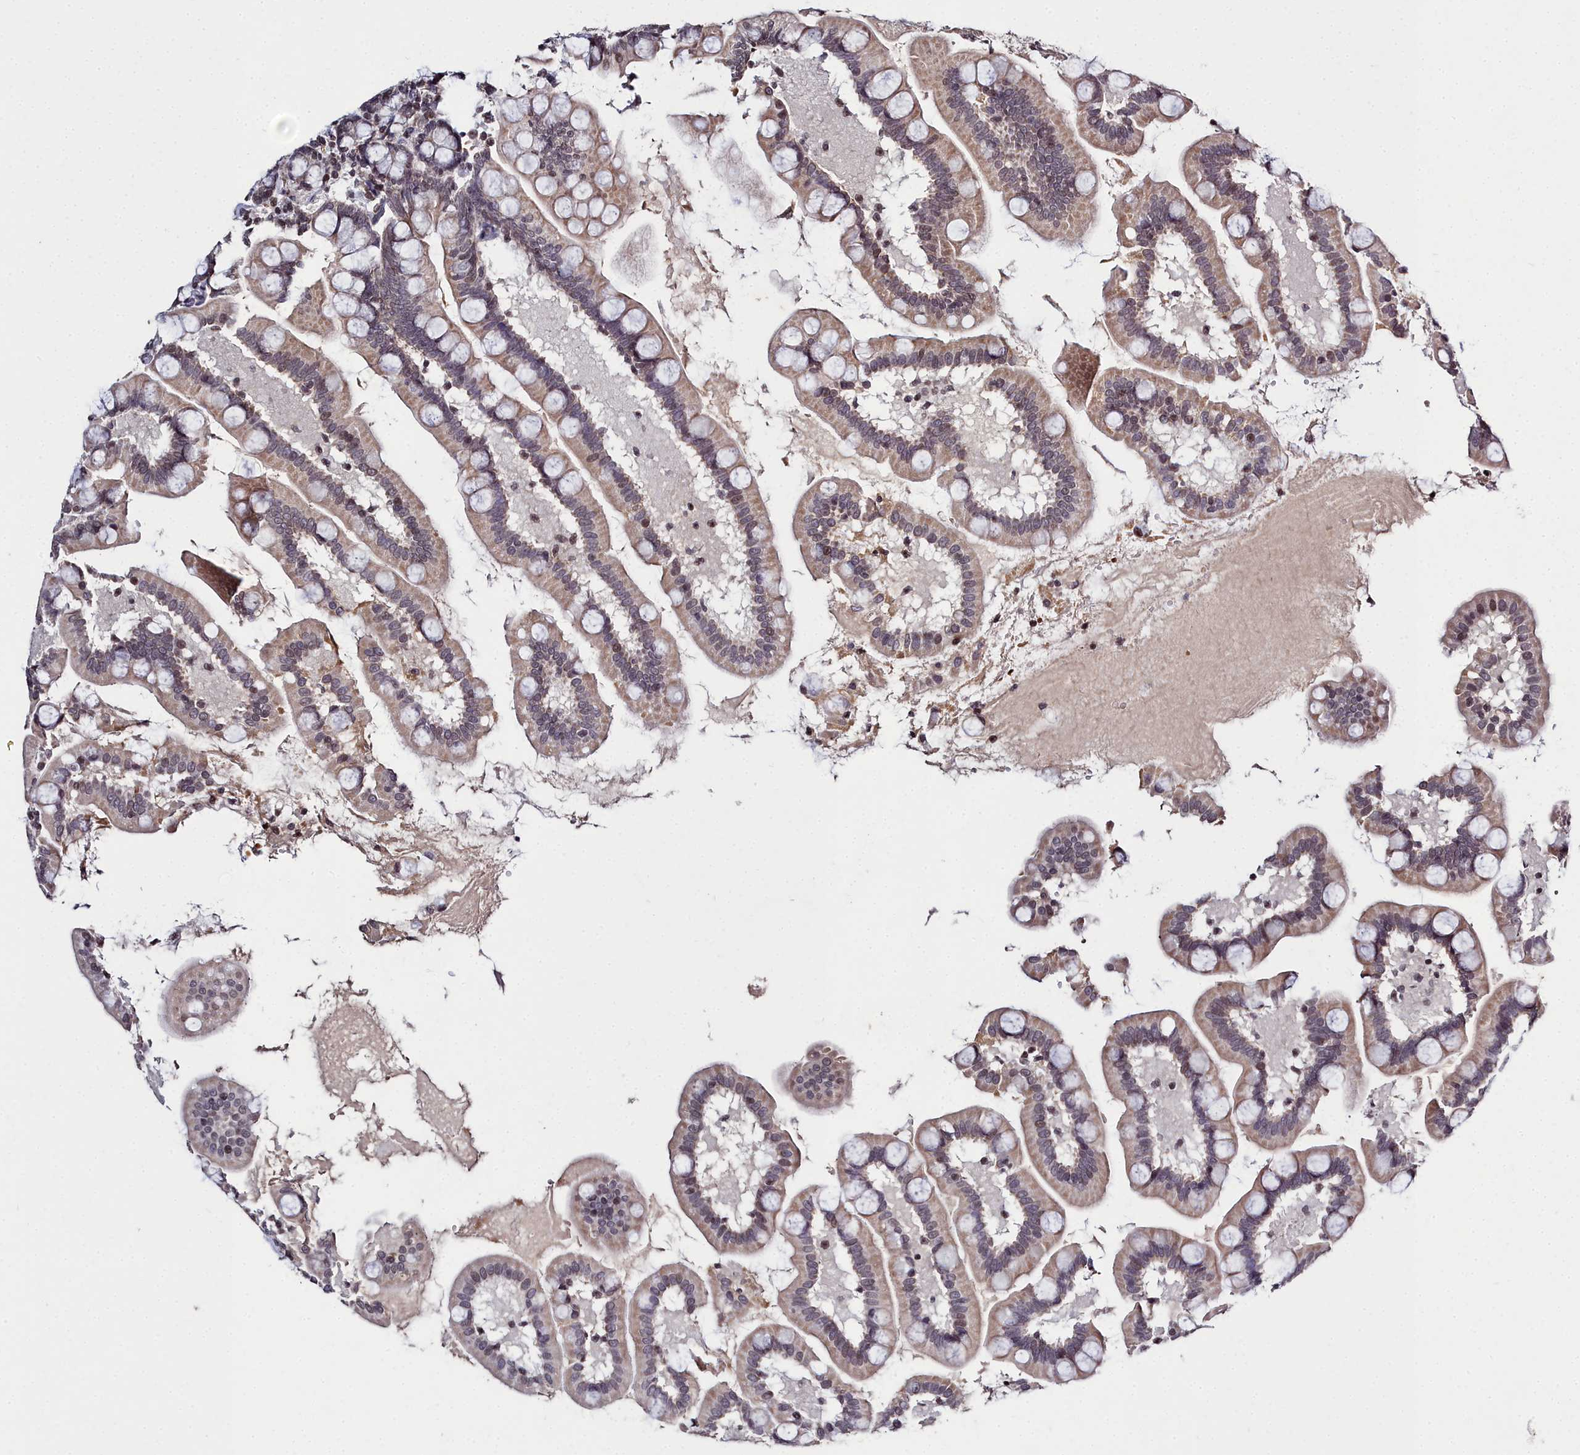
{"staining": {"intensity": "moderate", "quantity": ">75%", "location": "cytoplasmic/membranous"}, "tissue": "small intestine", "cell_type": "Glandular cells", "image_type": "normal", "snomed": [{"axis": "morphology", "description": "Normal tissue, NOS"}, {"axis": "topography", "description": "Small intestine"}], "caption": "Normal small intestine was stained to show a protein in brown. There is medium levels of moderate cytoplasmic/membranous positivity in approximately >75% of glandular cells. The staining was performed using DAB, with brown indicating positive protein expression. Nuclei are stained blue with hematoxylin.", "gene": "FZD4", "patient": {"sex": "female", "age": 64}}